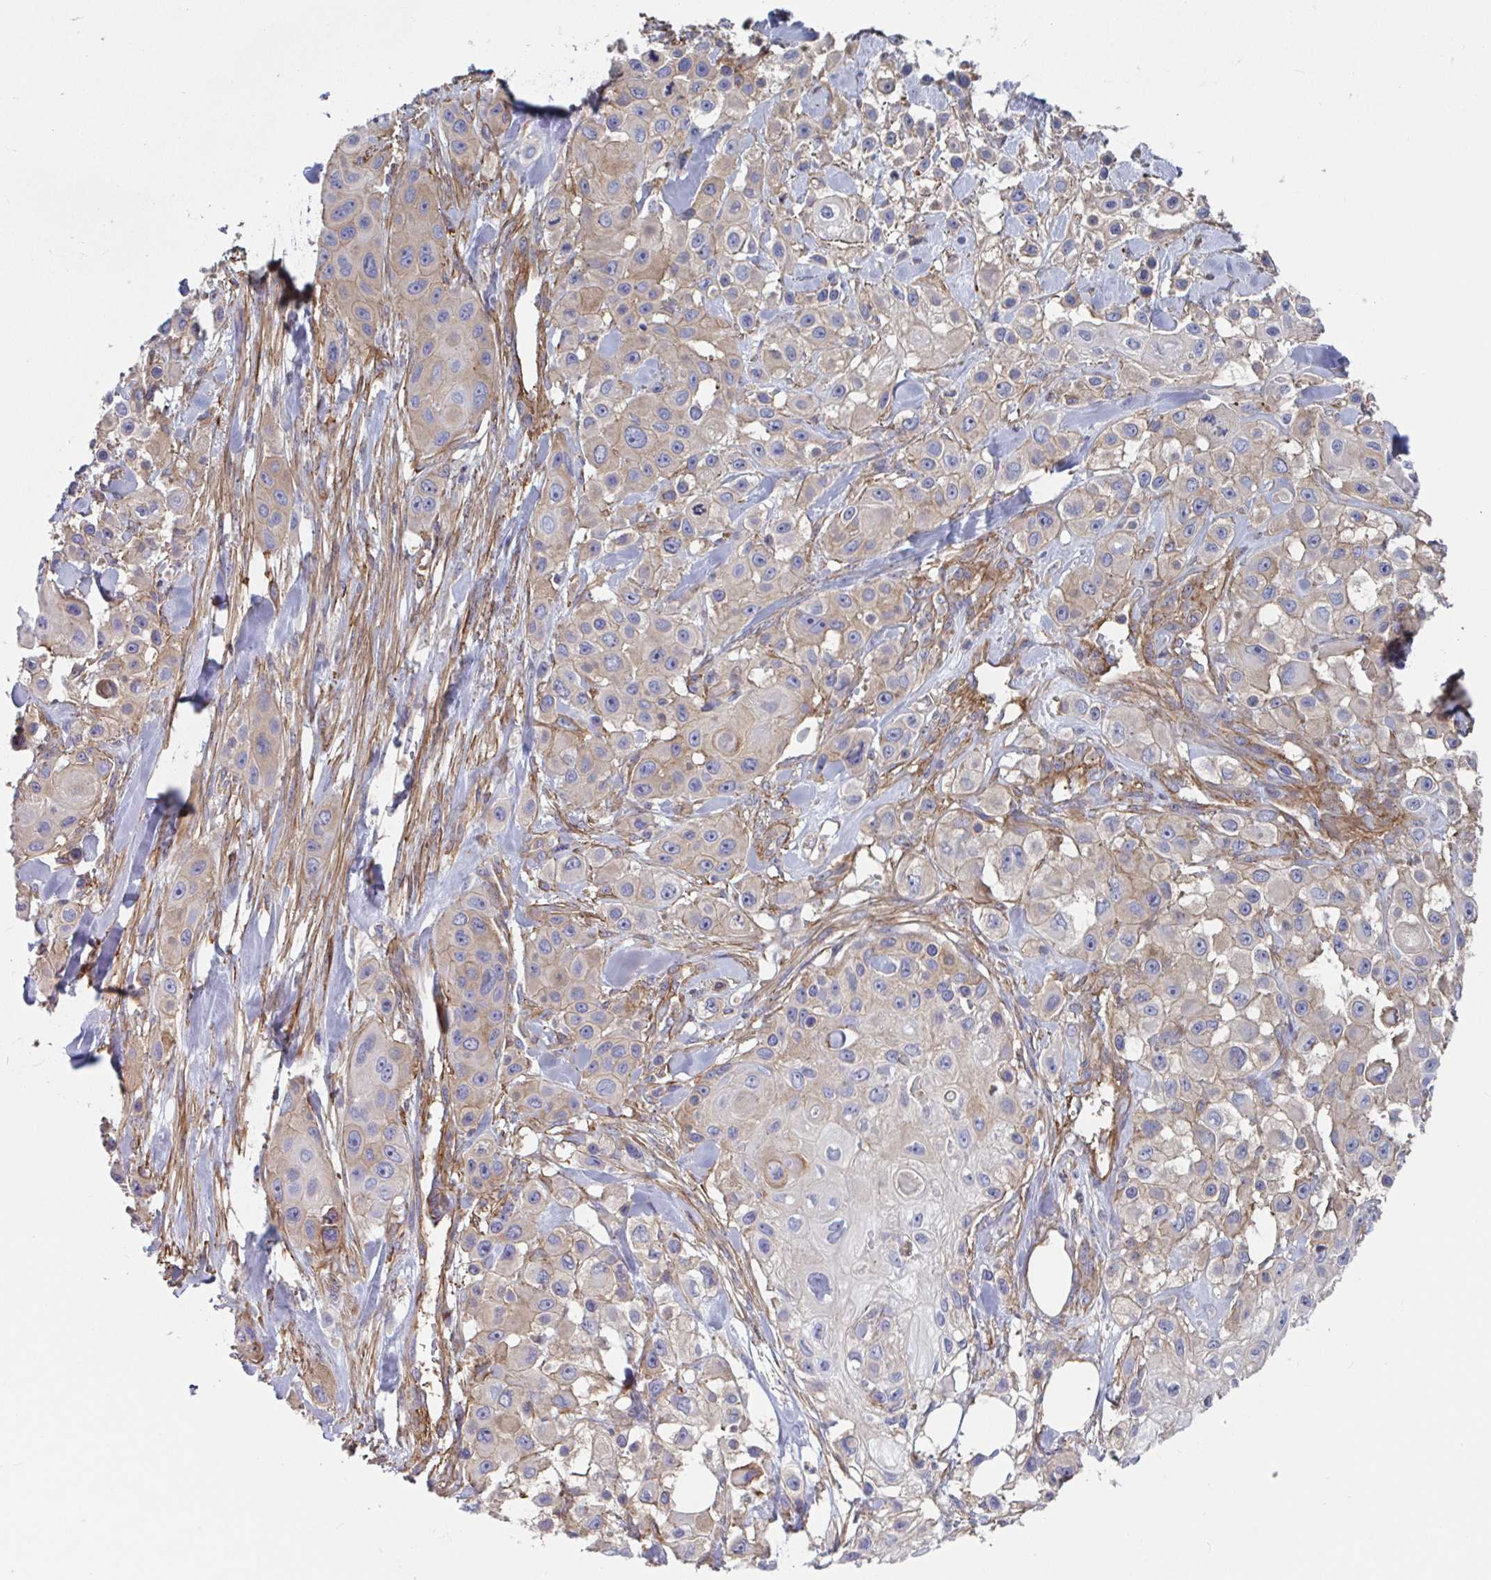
{"staining": {"intensity": "weak", "quantity": "25%-75%", "location": "cytoplasmic/membranous"}, "tissue": "skin cancer", "cell_type": "Tumor cells", "image_type": "cancer", "snomed": [{"axis": "morphology", "description": "Squamous cell carcinoma, NOS"}, {"axis": "topography", "description": "Skin"}], "caption": "Protein analysis of squamous cell carcinoma (skin) tissue demonstrates weak cytoplasmic/membranous positivity in approximately 25%-75% of tumor cells. Nuclei are stained in blue.", "gene": "SHISA7", "patient": {"sex": "male", "age": 63}}